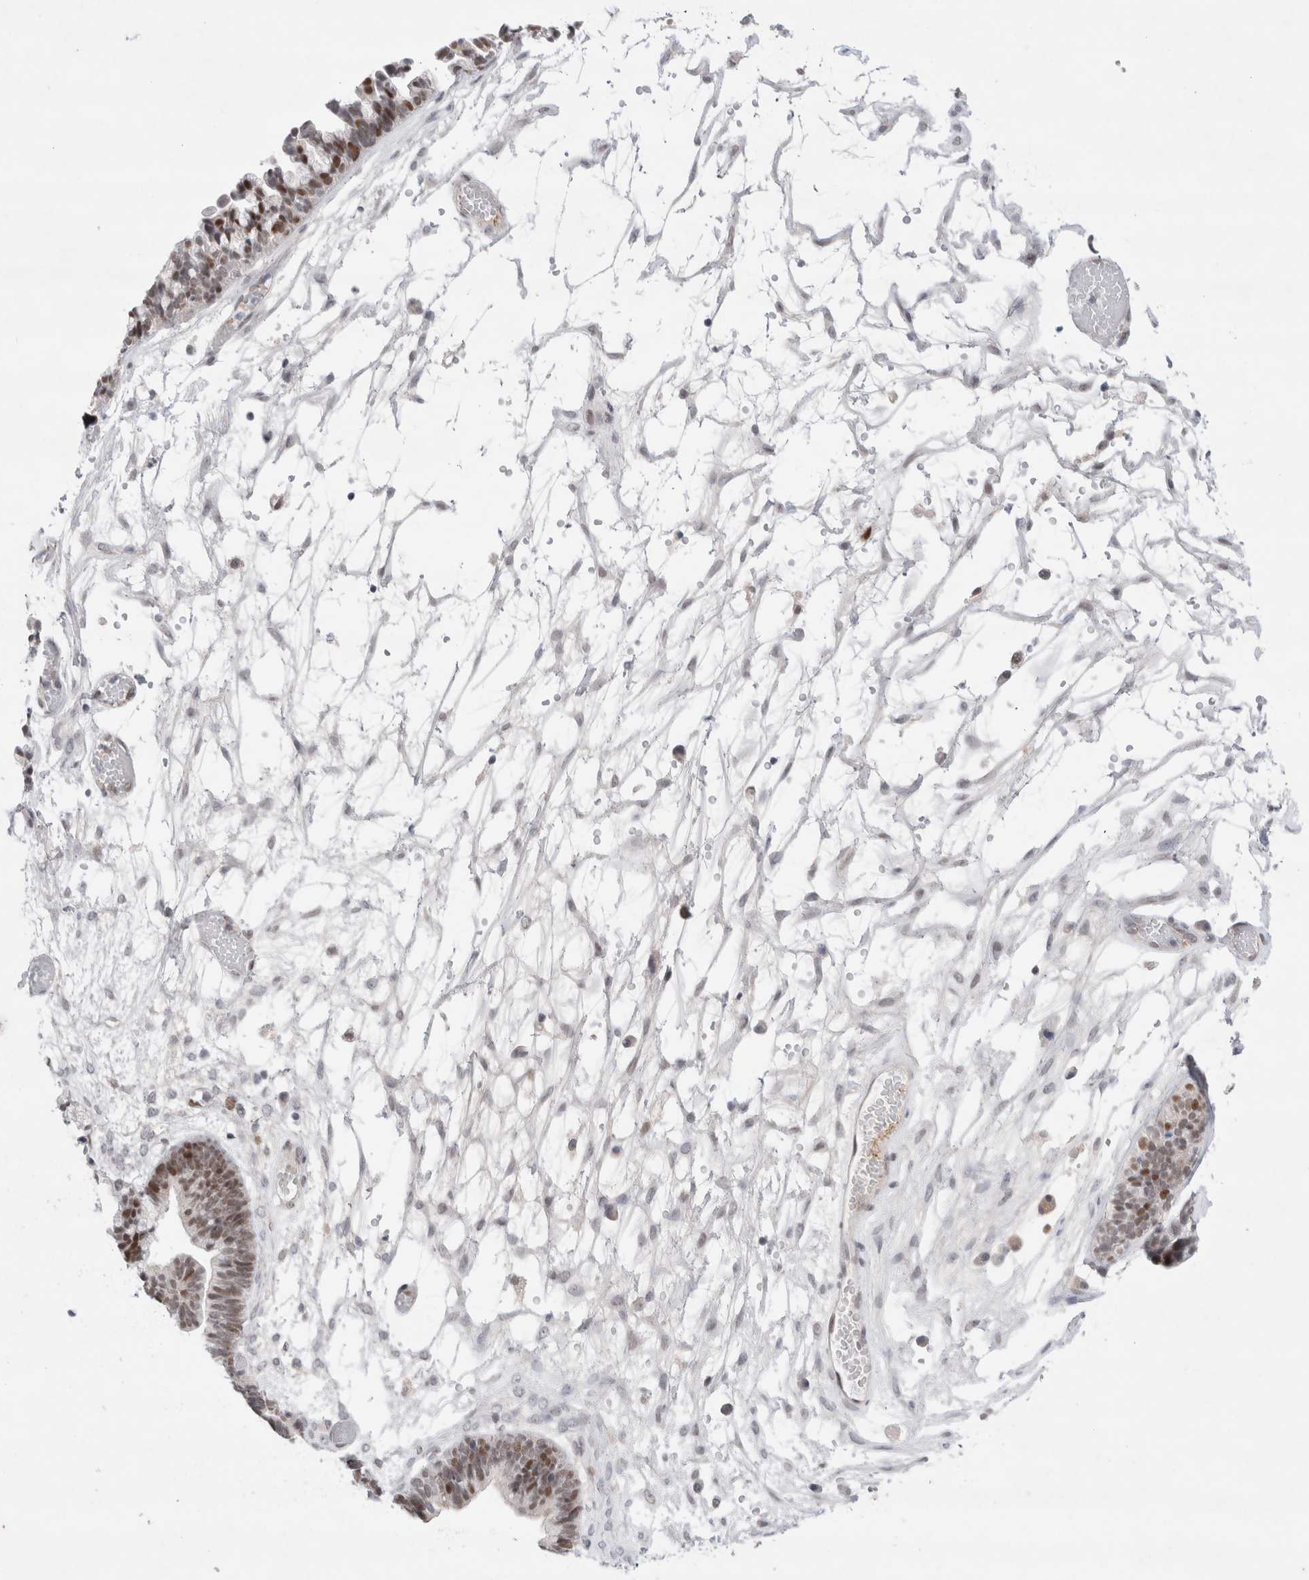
{"staining": {"intensity": "strong", "quantity": "25%-75%", "location": "nuclear"}, "tissue": "ovarian cancer", "cell_type": "Tumor cells", "image_type": "cancer", "snomed": [{"axis": "morphology", "description": "Cystadenocarcinoma, serous, NOS"}, {"axis": "topography", "description": "Ovary"}], "caption": "This image reveals serous cystadenocarcinoma (ovarian) stained with immunohistochemistry to label a protein in brown. The nuclear of tumor cells show strong positivity for the protein. Nuclei are counter-stained blue.", "gene": "KNL1", "patient": {"sex": "female", "age": 56}}